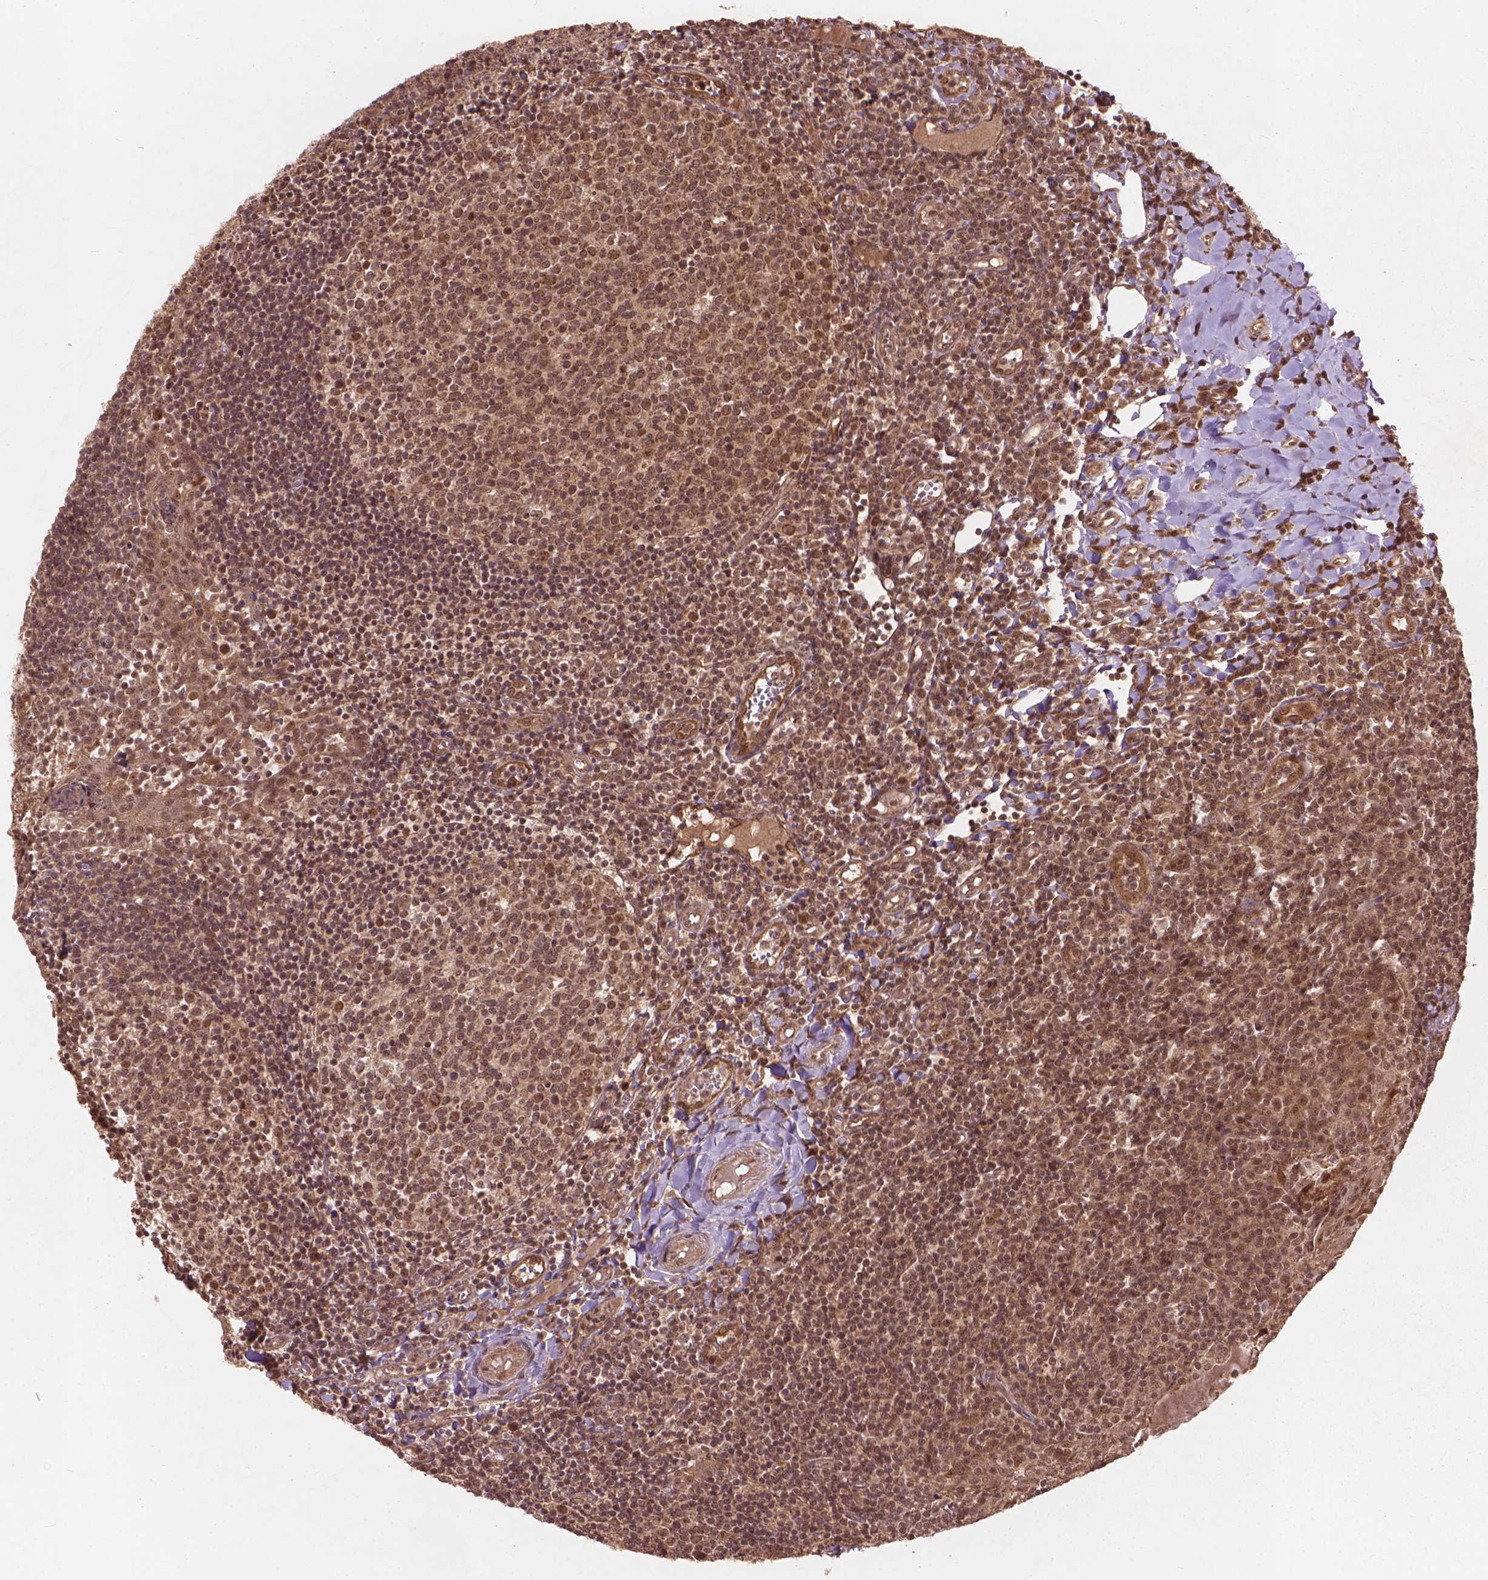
{"staining": {"intensity": "moderate", "quantity": "25%-75%", "location": "nuclear"}, "tissue": "lymph node", "cell_type": "Germinal center cells", "image_type": "normal", "snomed": [{"axis": "morphology", "description": "Normal tissue, NOS"}, {"axis": "topography", "description": "Lymph node"}], "caption": "Moderate nuclear positivity is seen in about 25%-75% of germinal center cells in benign lymph node. (DAB (3,3'-diaminobenzidine) = brown stain, brightfield microscopy at high magnification).", "gene": "SSU72", "patient": {"sex": "female", "age": 21}}